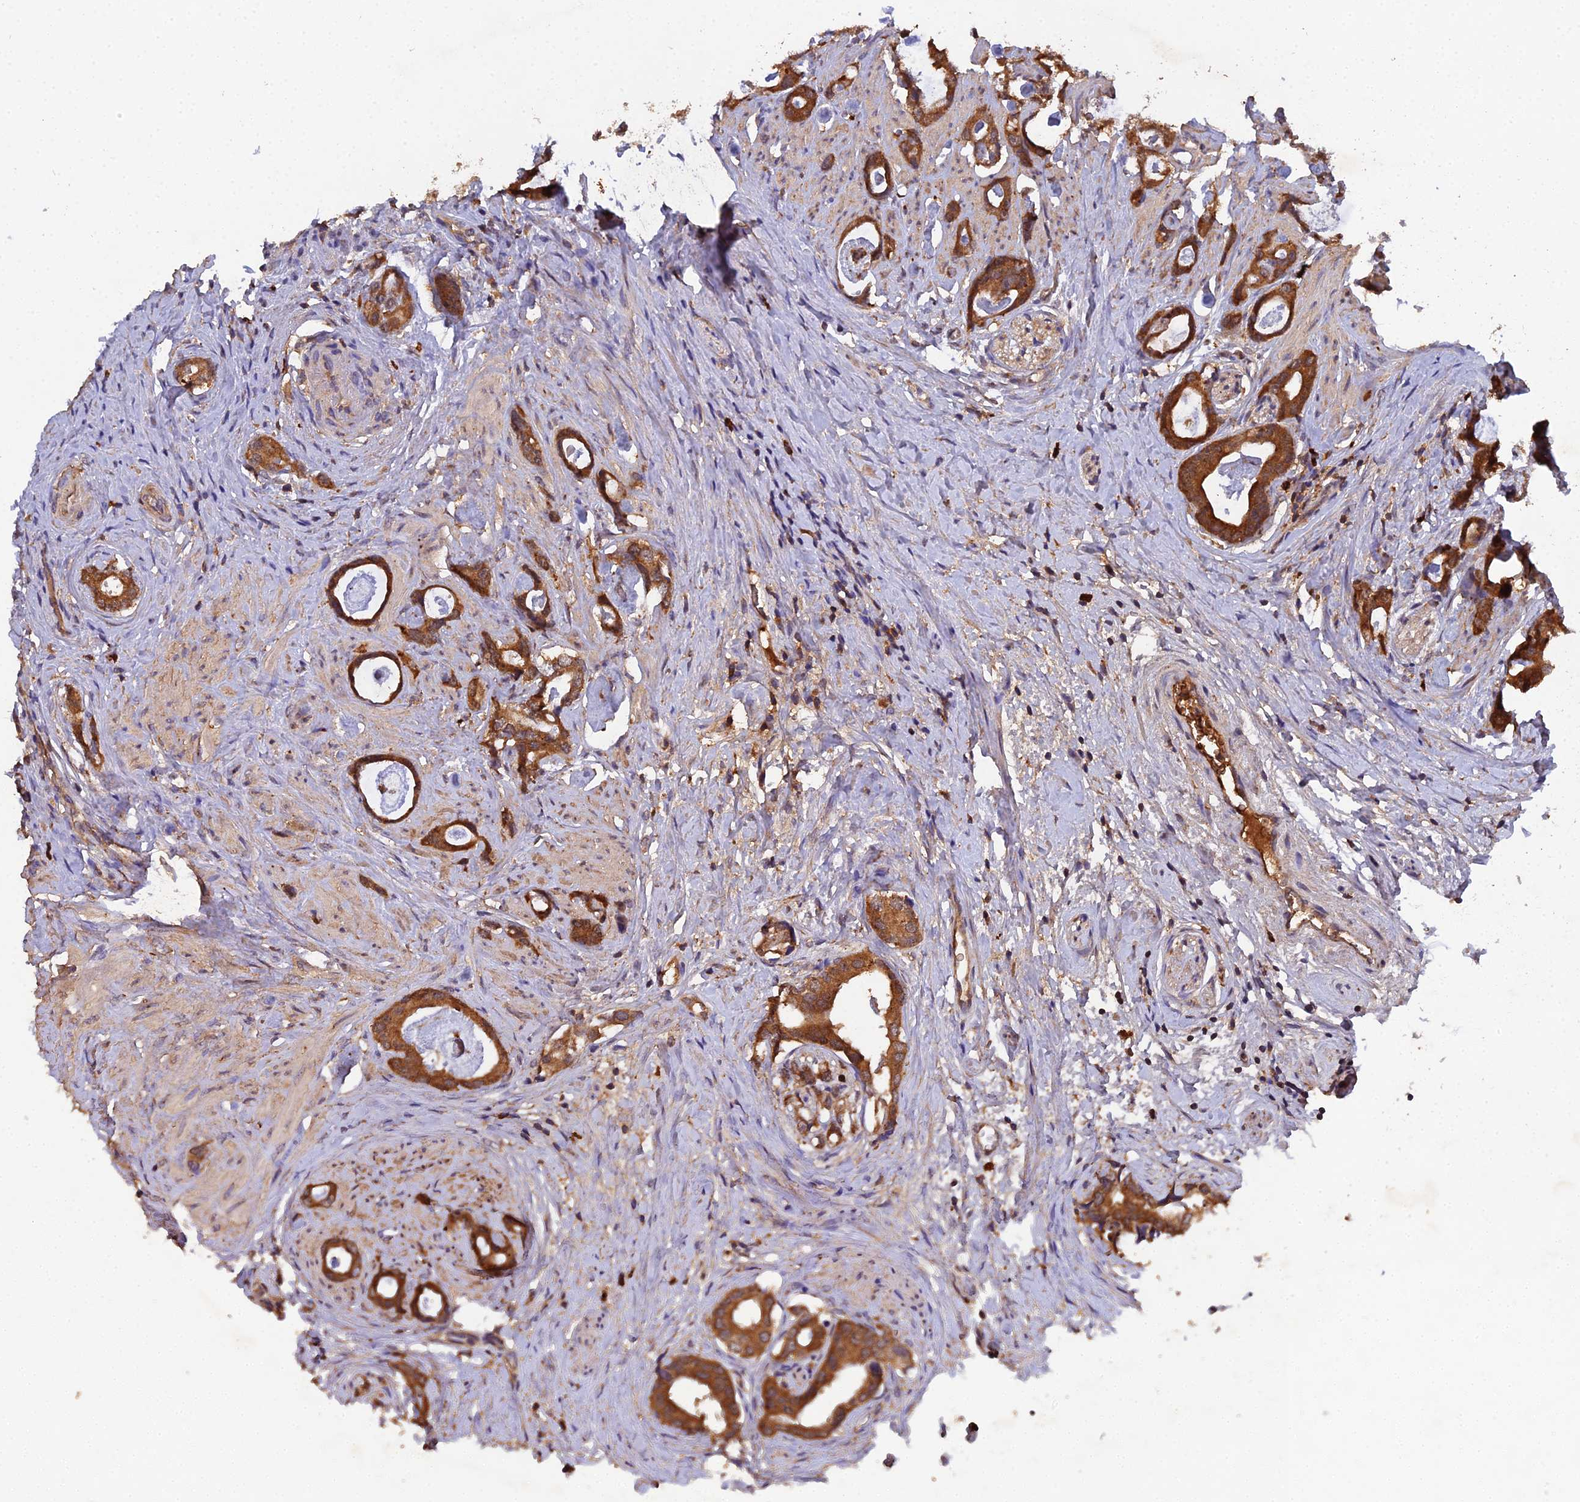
{"staining": {"intensity": "strong", "quantity": ">75%", "location": "cytoplasmic/membranous"}, "tissue": "prostate cancer", "cell_type": "Tumor cells", "image_type": "cancer", "snomed": [{"axis": "morphology", "description": "Adenocarcinoma, Low grade"}, {"axis": "topography", "description": "Prostate"}], "caption": "Prostate cancer (adenocarcinoma (low-grade)) stained with DAB (3,3'-diaminobenzidine) immunohistochemistry reveals high levels of strong cytoplasmic/membranous staining in about >75% of tumor cells.", "gene": "TMEM258", "patient": {"sex": "male", "age": 63}}